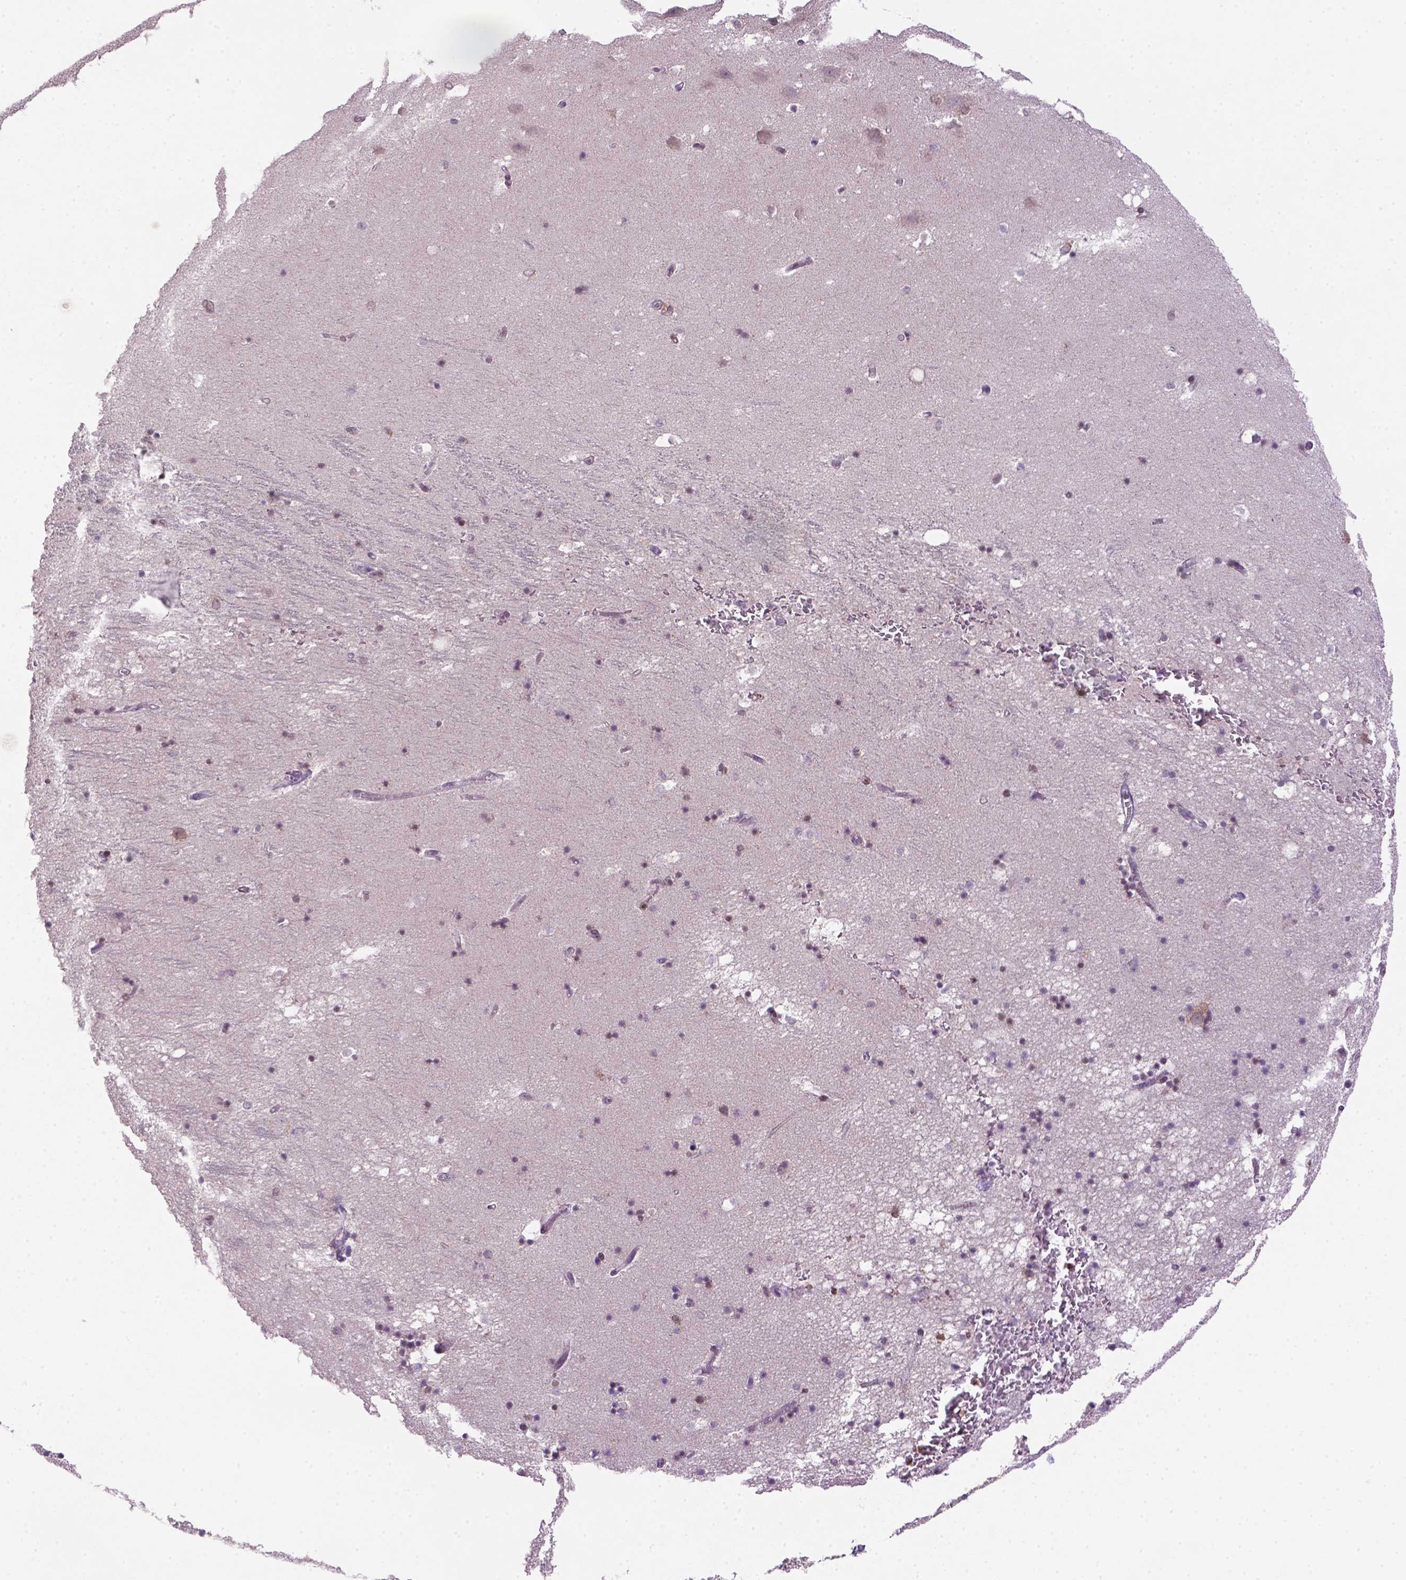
{"staining": {"intensity": "moderate", "quantity": "25%-75%", "location": "nuclear"}, "tissue": "hippocampus", "cell_type": "Glial cells", "image_type": "normal", "snomed": [{"axis": "morphology", "description": "Normal tissue, NOS"}, {"axis": "topography", "description": "Hippocampus"}], "caption": "An immunohistochemistry image of normal tissue is shown. Protein staining in brown highlights moderate nuclear positivity in hippocampus within glial cells. The staining was performed using DAB (3,3'-diaminobenzidine), with brown indicating positive protein expression. Nuclei are stained blue with hematoxylin.", "gene": "MGMT", "patient": {"sex": "male", "age": 58}}